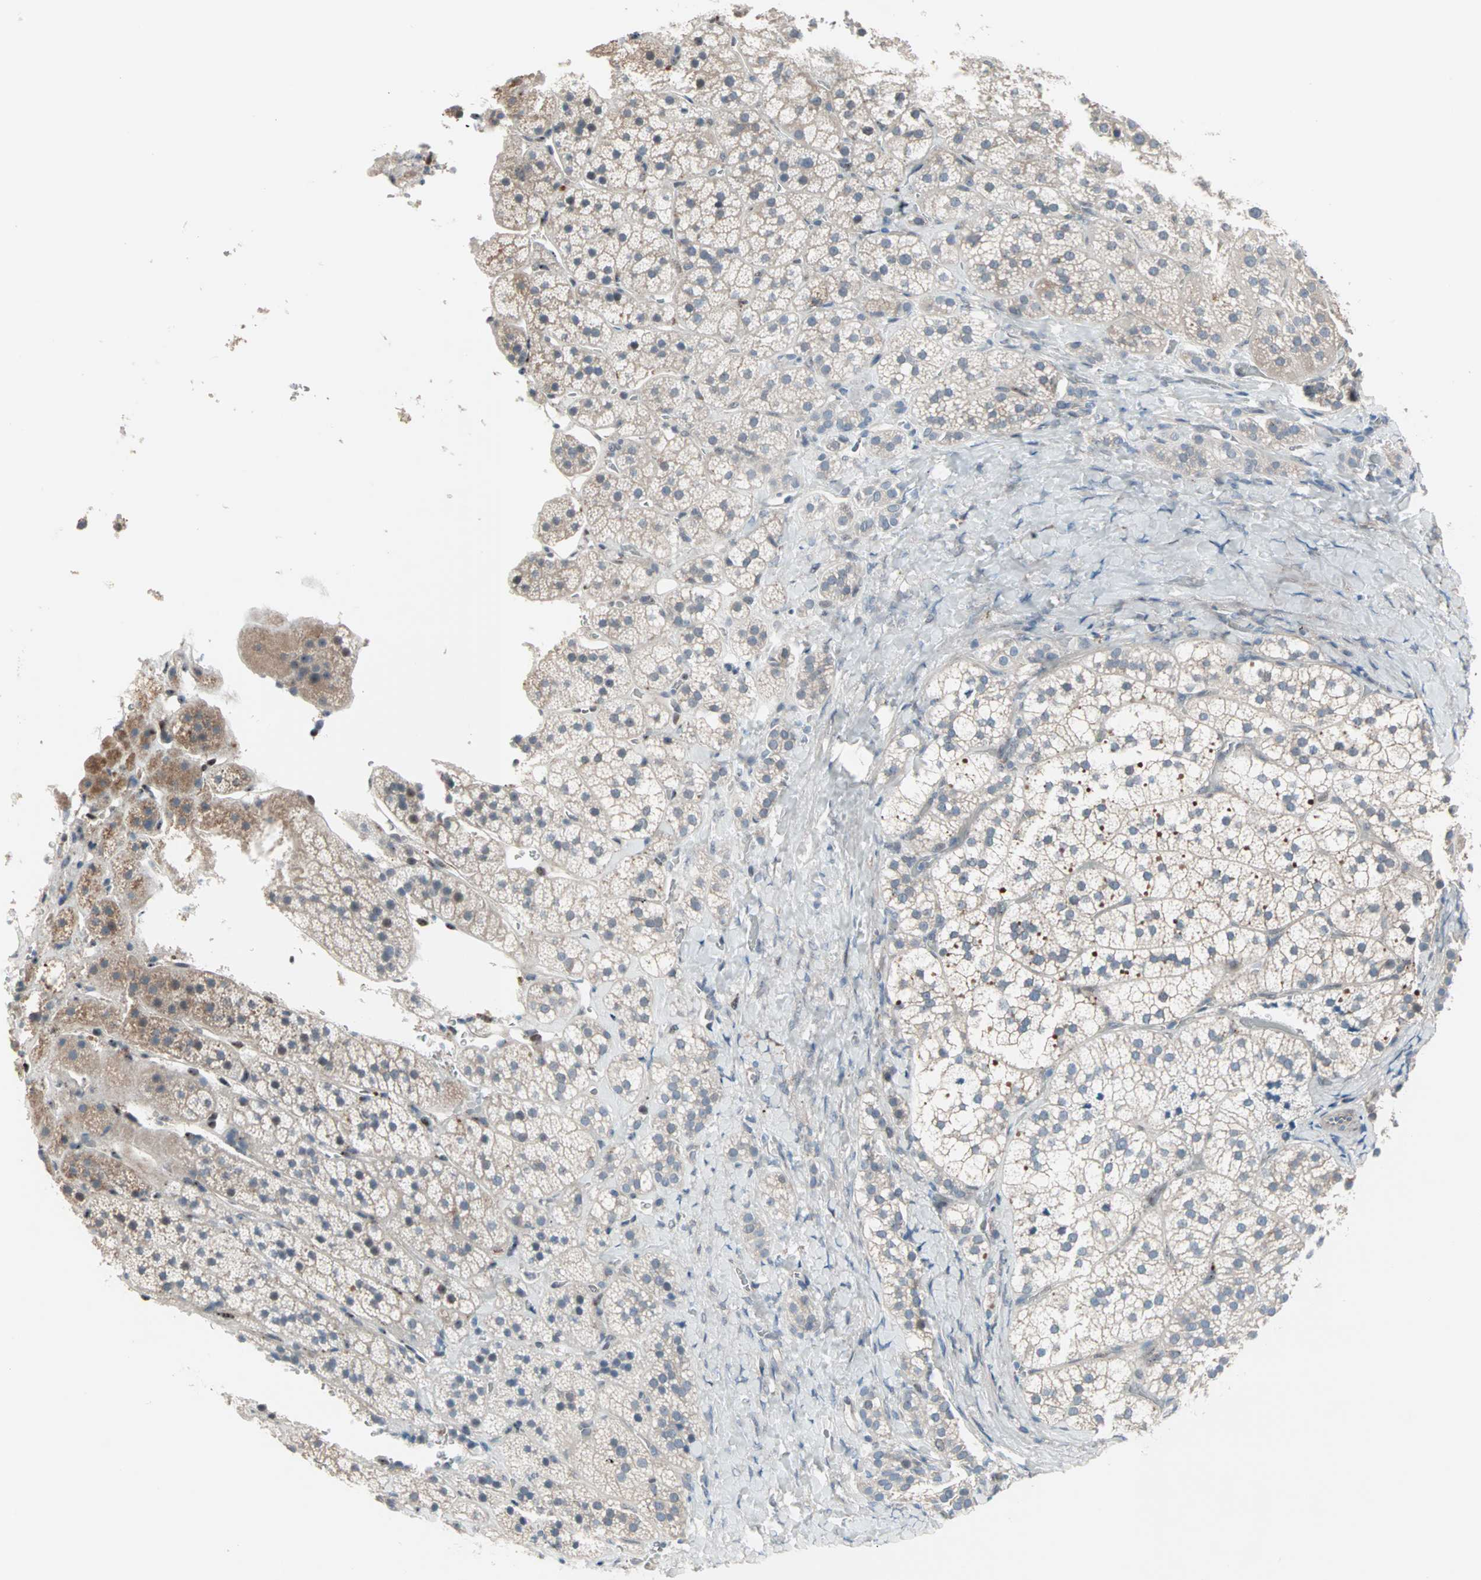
{"staining": {"intensity": "moderate", "quantity": "<25%", "location": "cytoplasmic/membranous"}, "tissue": "adrenal gland", "cell_type": "Glandular cells", "image_type": "normal", "snomed": [{"axis": "morphology", "description": "Normal tissue, NOS"}, {"axis": "topography", "description": "Adrenal gland"}], "caption": "This is a histology image of immunohistochemistry (IHC) staining of unremarkable adrenal gland, which shows moderate expression in the cytoplasmic/membranous of glandular cells.", "gene": "CAND2", "patient": {"sex": "female", "age": 44}}